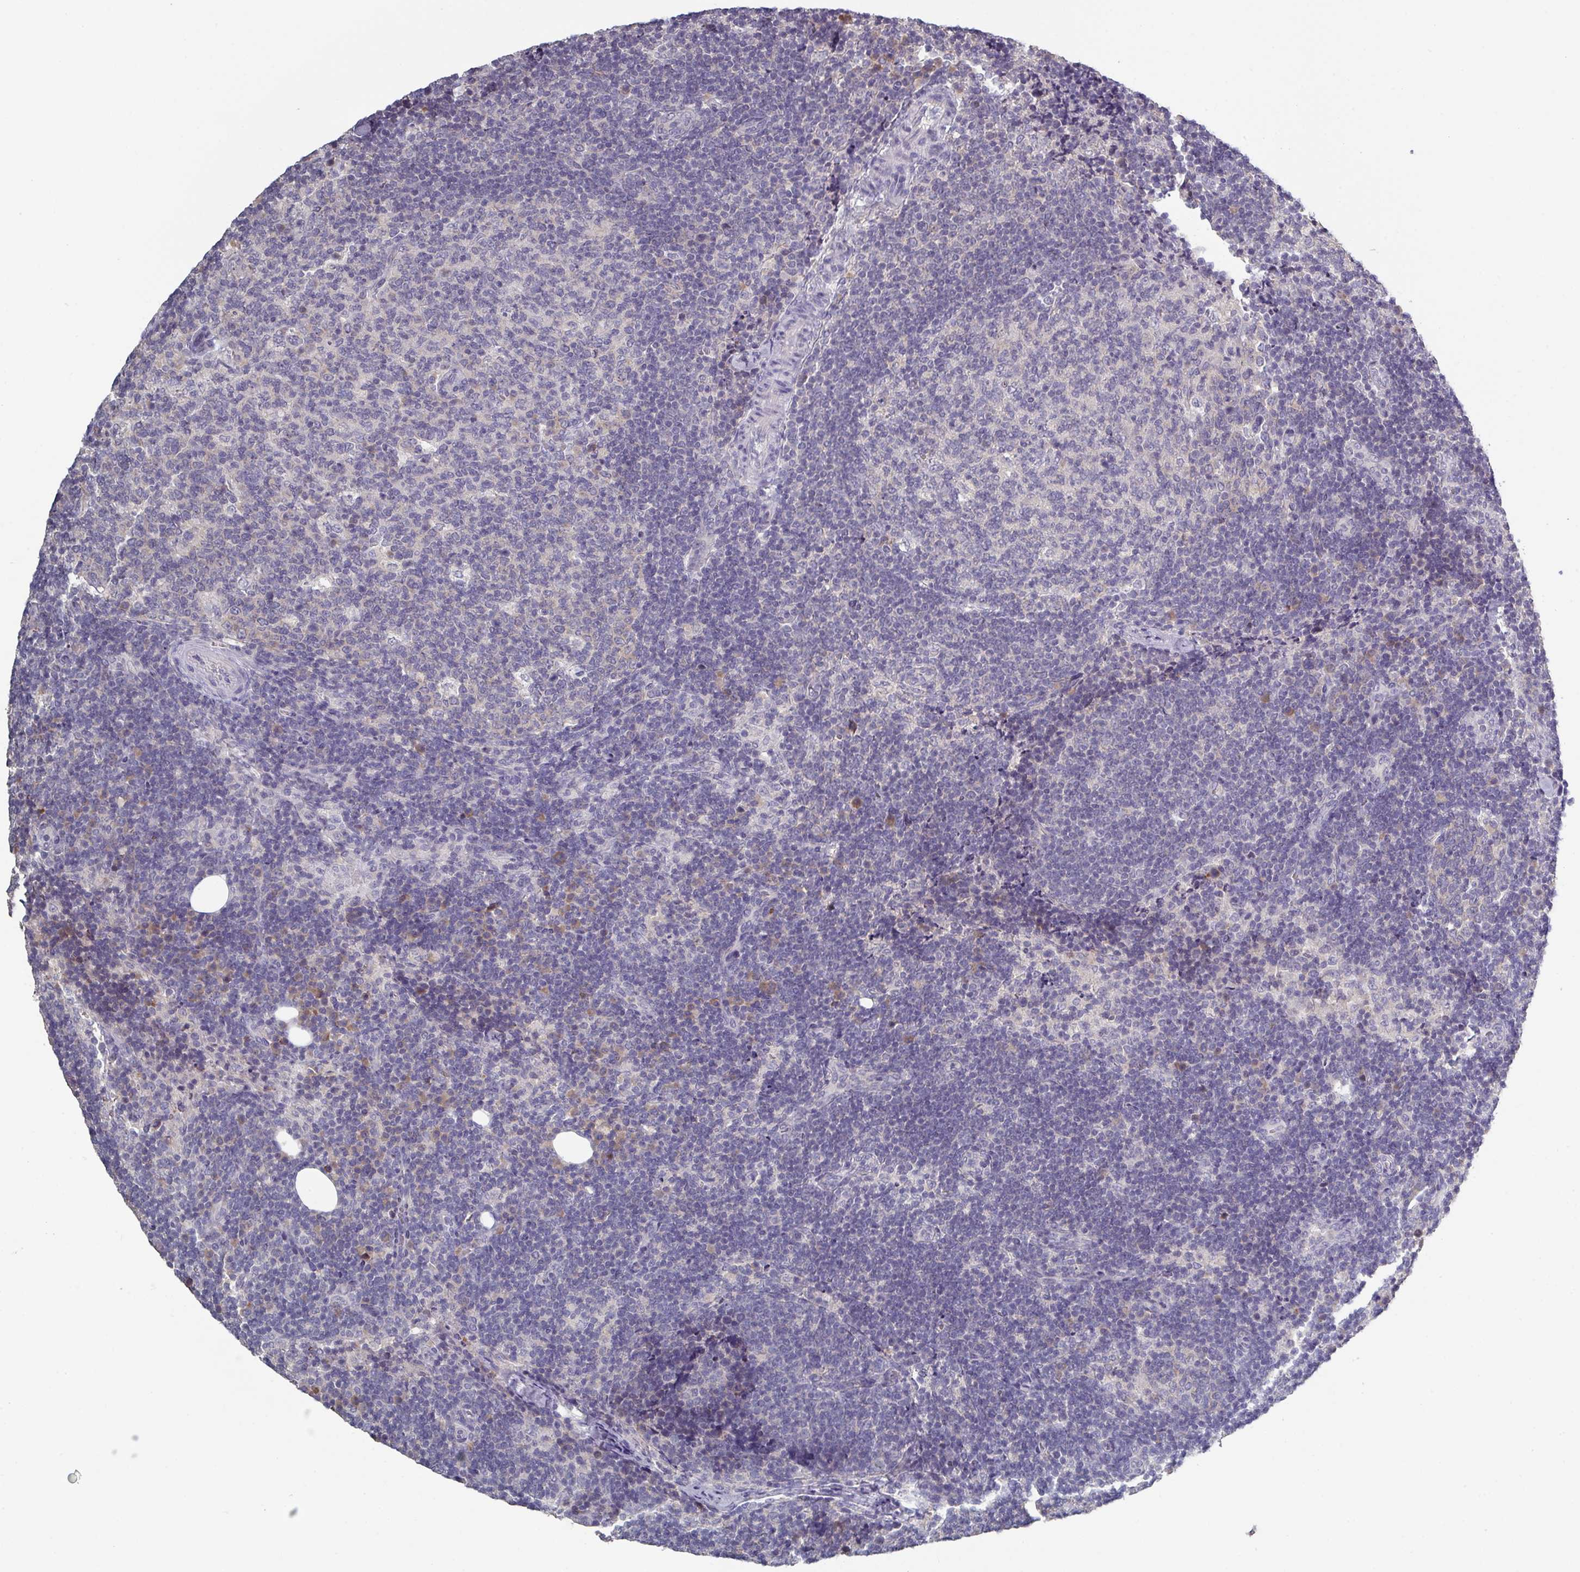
{"staining": {"intensity": "negative", "quantity": "none", "location": "none"}, "tissue": "lymph node", "cell_type": "Germinal center cells", "image_type": "normal", "snomed": [{"axis": "morphology", "description": "Normal tissue, NOS"}, {"axis": "topography", "description": "Lymph node"}], "caption": "IHC image of normal lymph node stained for a protein (brown), which exhibits no expression in germinal center cells.", "gene": "PRAMEF7", "patient": {"sex": "female", "age": 31}}